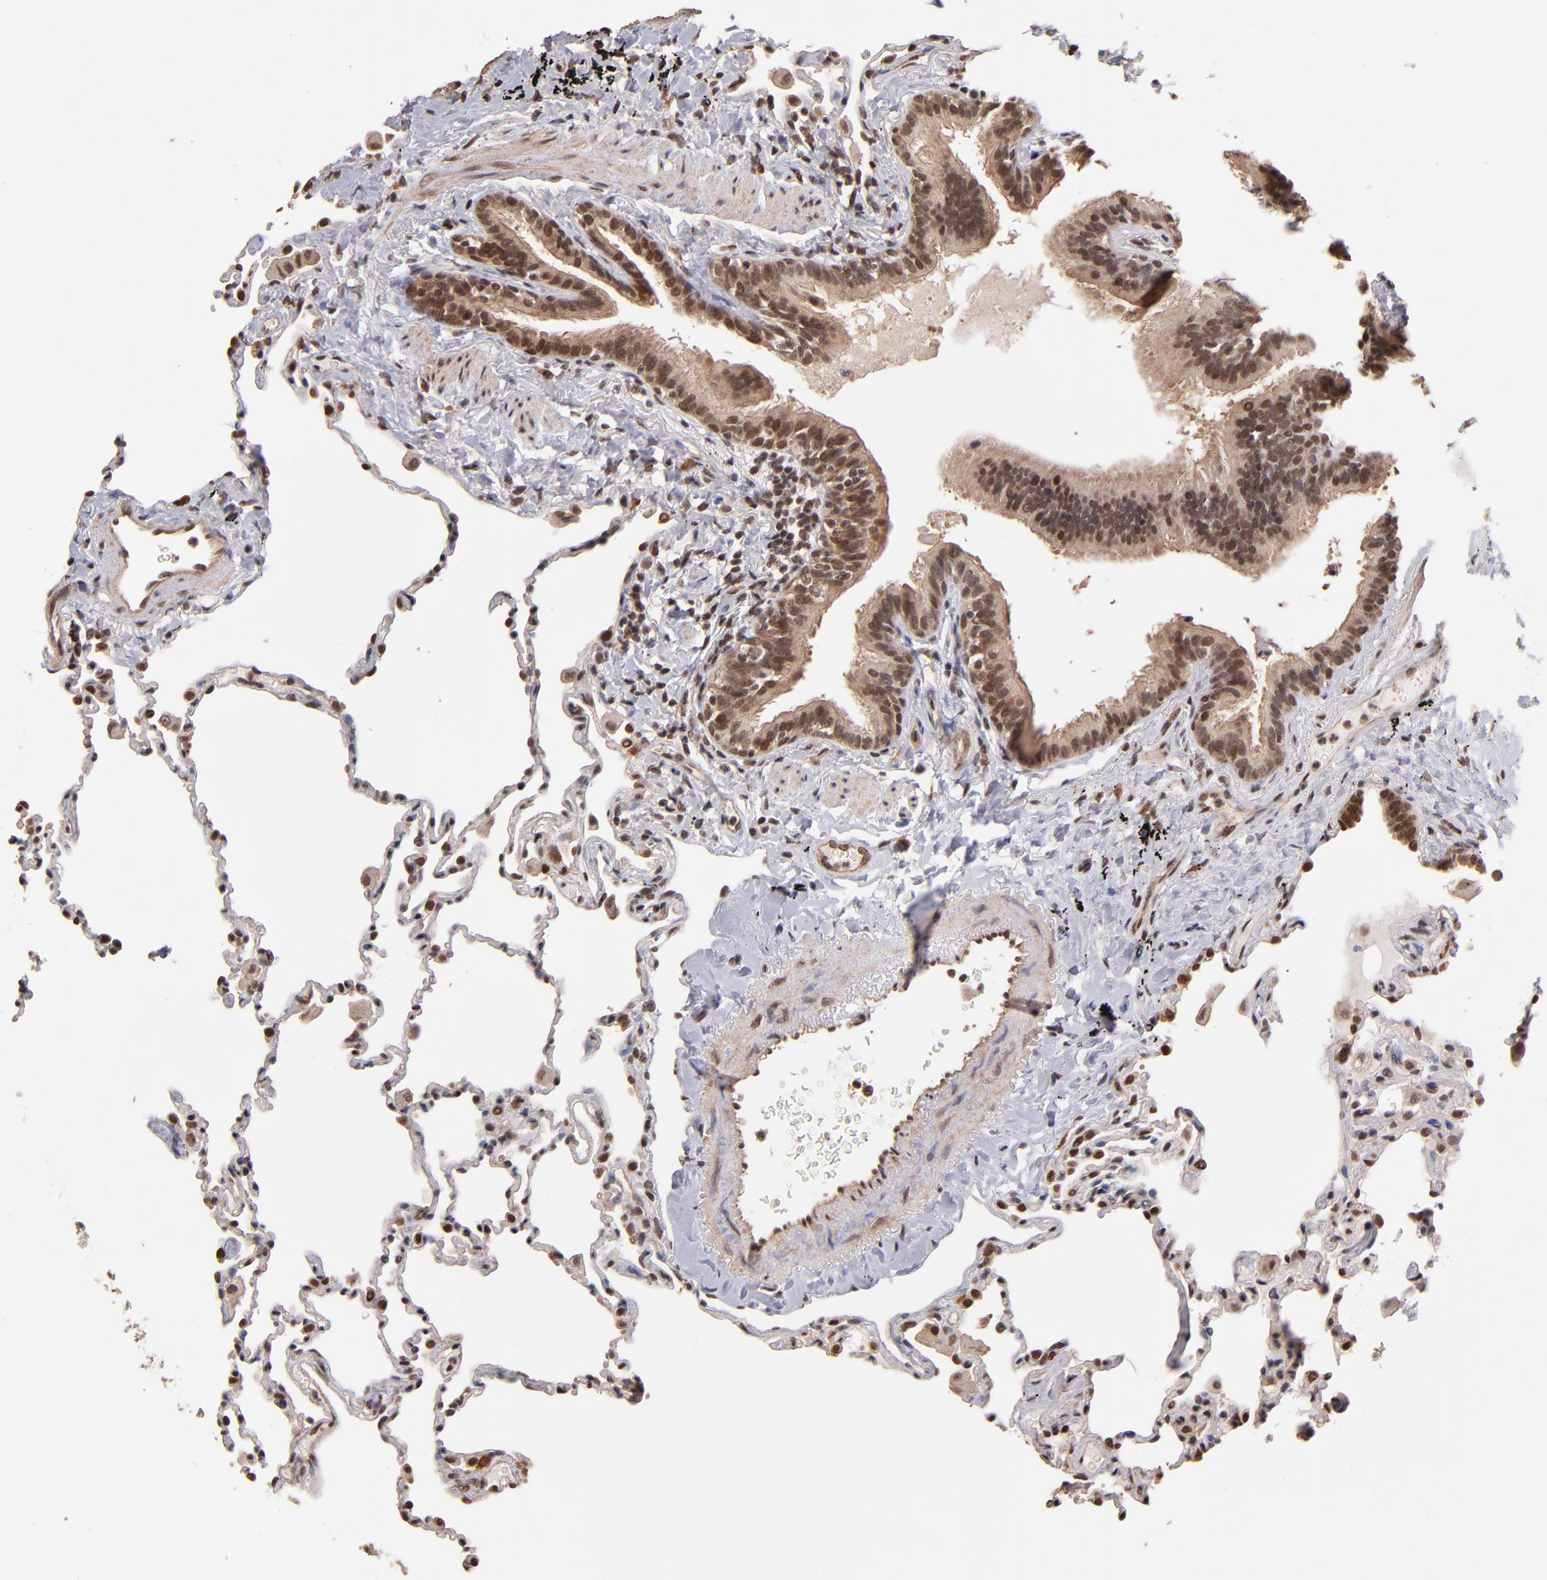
{"staining": {"intensity": "moderate", "quantity": ">75%", "location": "nuclear"}, "tissue": "lung", "cell_type": "Alveolar cells", "image_type": "normal", "snomed": [{"axis": "morphology", "description": "Normal tissue, NOS"}, {"axis": "topography", "description": "Lung"}], "caption": "The immunohistochemical stain labels moderate nuclear staining in alveolar cells of benign lung. The staining is performed using DAB (3,3'-diaminobenzidine) brown chromogen to label protein expression. The nuclei are counter-stained blue using hematoxylin.", "gene": "TERF2", "patient": {"sex": "male", "age": 59}}